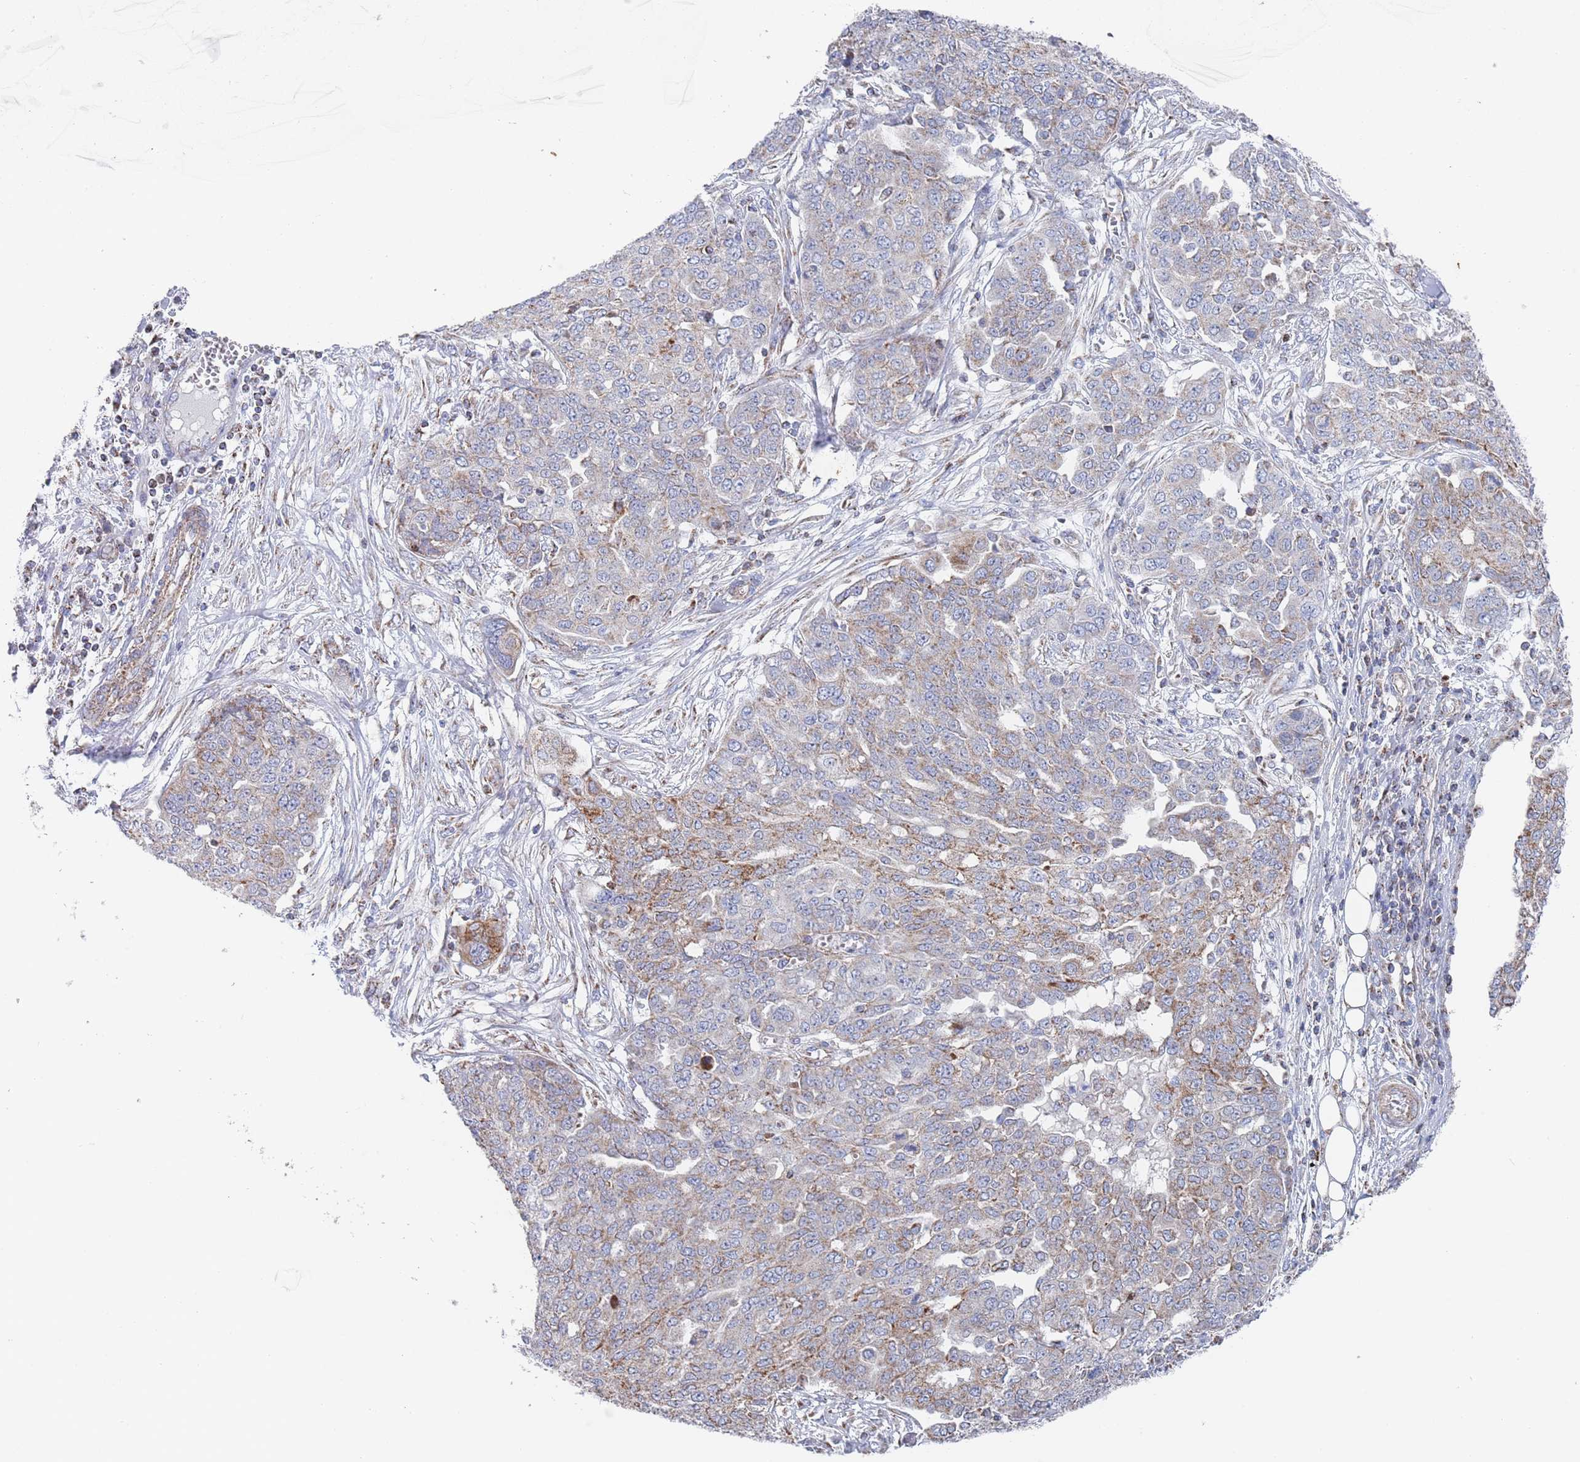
{"staining": {"intensity": "moderate", "quantity": "25%-75%", "location": "cytoplasmic/membranous"}, "tissue": "ovarian cancer", "cell_type": "Tumor cells", "image_type": "cancer", "snomed": [{"axis": "morphology", "description": "Cystadenocarcinoma, serous, NOS"}, {"axis": "topography", "description": "Soft tissue"}, {"axis": "topography", "description": "Ovary"}], "caption": "About 25%-75% of tumor cells in human ovarian serous cystadenocarcinoma demonstrate moderate cytoplasmic/membranous protein positivity as visualized by brown immunohistochemical staining.", "gene": "IKZF4", "patient": {"sex": "female", "age": 57}}